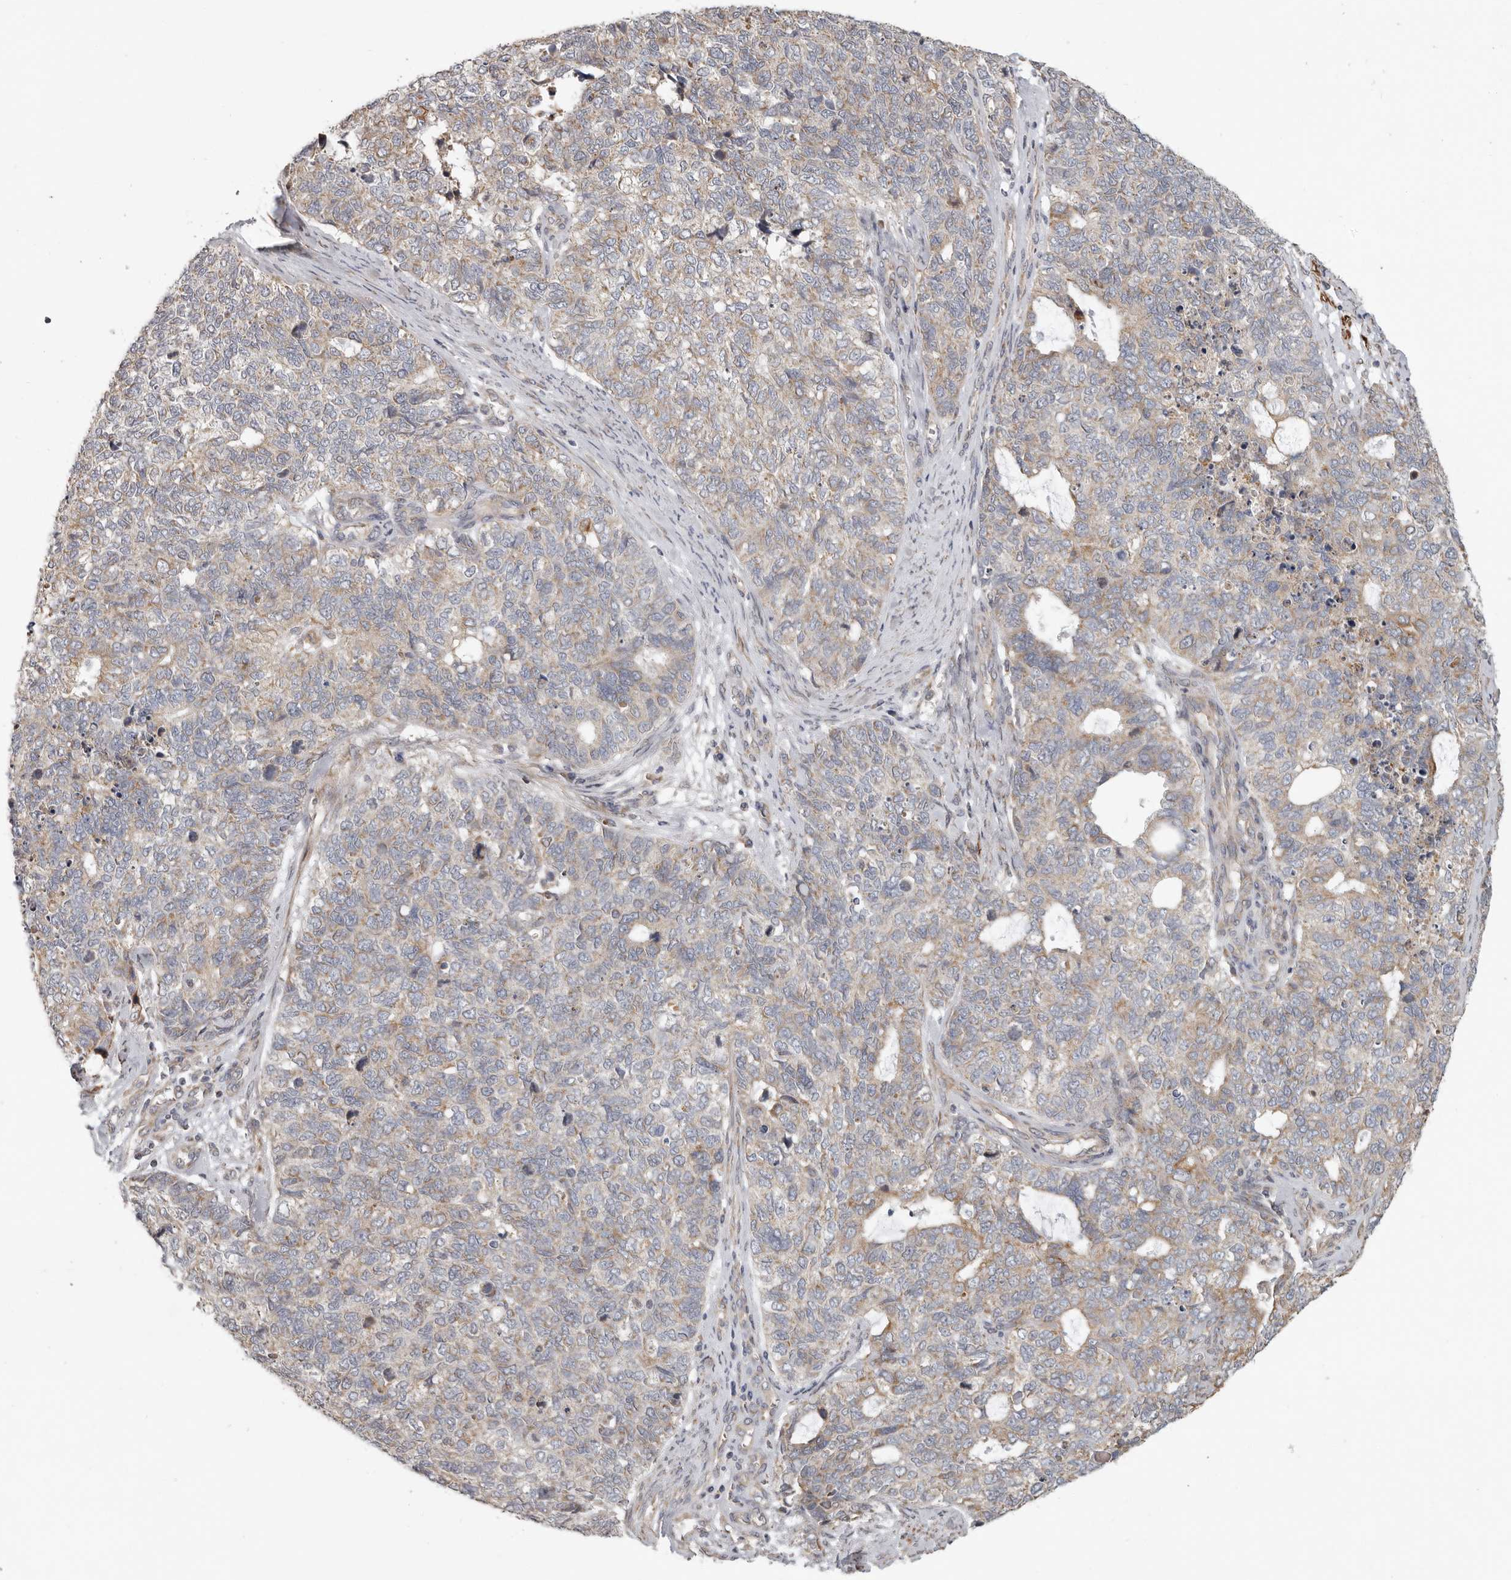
{"staining": {"intensity": "weak", "quantity": "25%-75%", "location": "cytoplasmic/membranous"}, "tissue": "cervical cancer", "cell_type": "Tumor cells", "image_type": "cancer", "snomed": [{"axis": "morphology", "description": "Squamous cell carcinoma, NOS"}, {"axis": "topography", "description": "Cervix"}], "caption": "Weak cytoplasmic/membranous positivity is present in approximately 25%-75% of tumor cells in squamous cell carcinoma (cervical).", "gene": "UNK", "patient": {"sex": "female", "age": 63}}